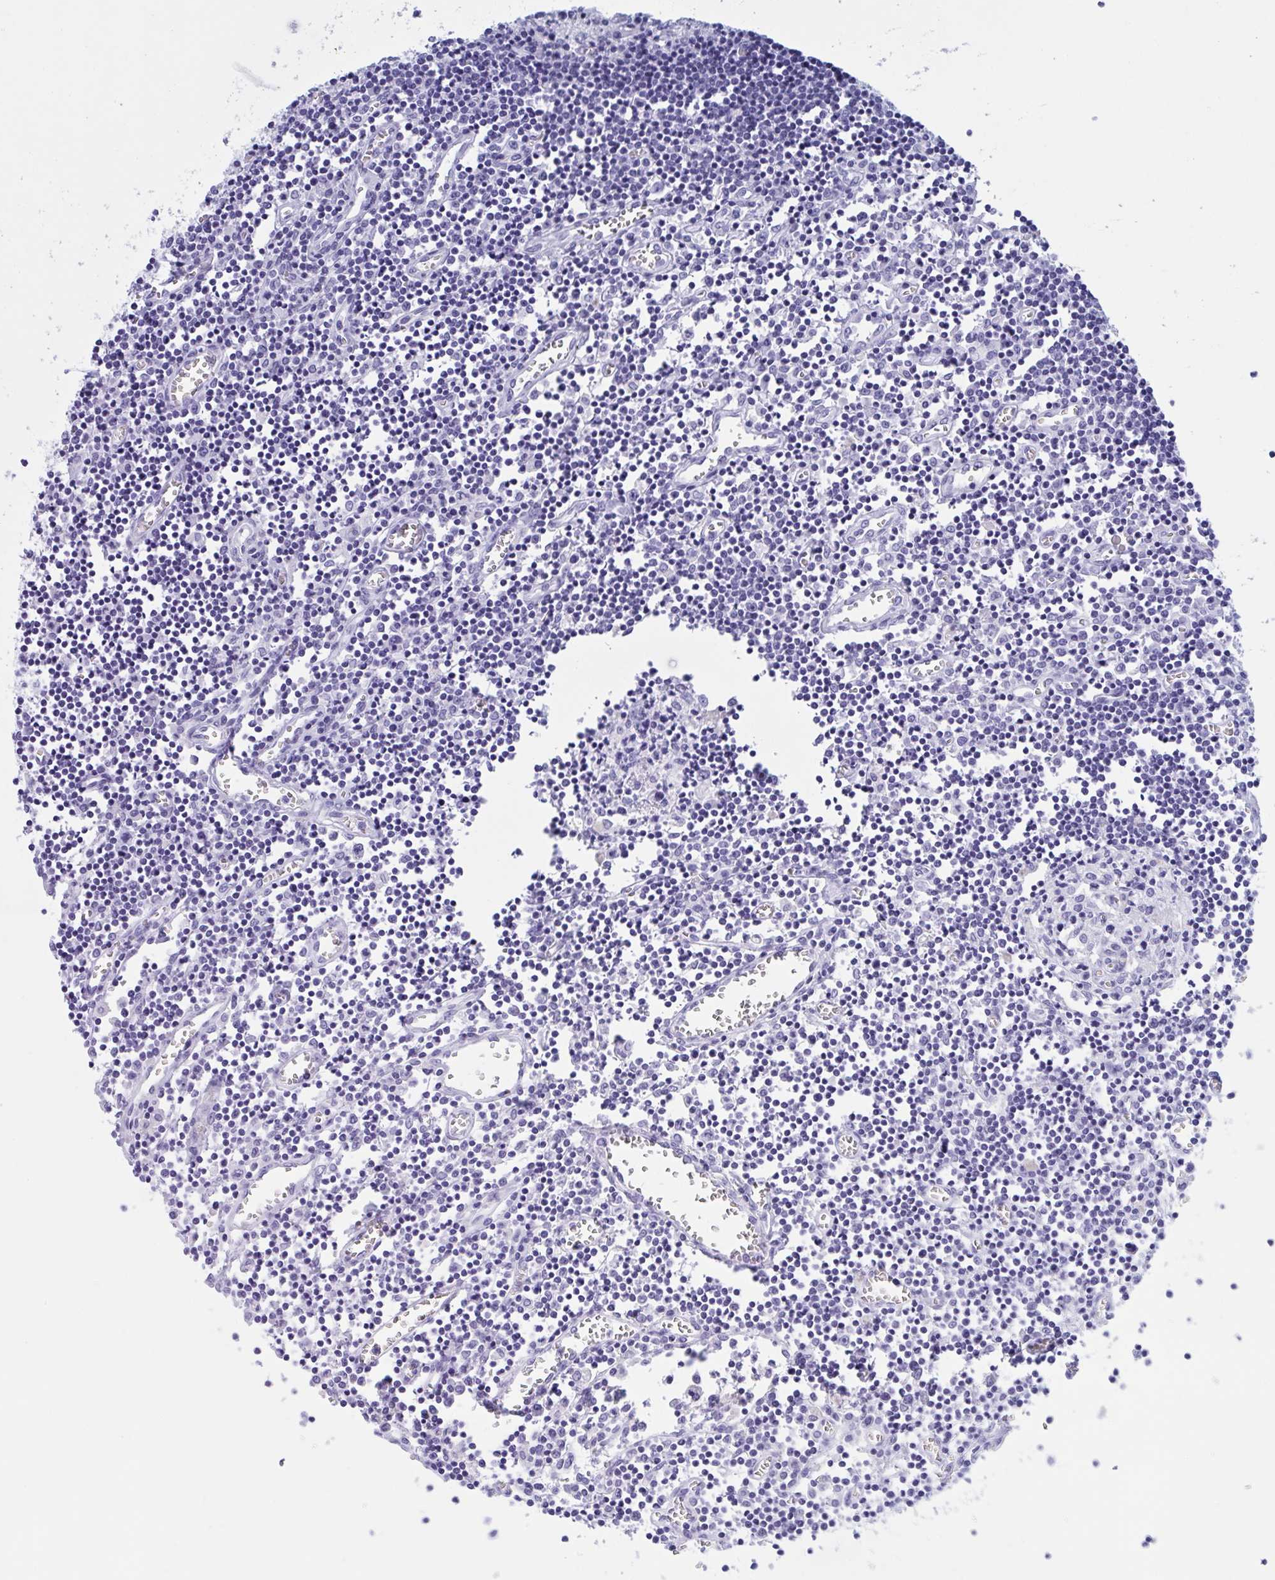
{"staining": {"intensity": "negative", "quantity": "none", "location": "none"}, "tissue": "lymph node", "cell_type": "Germinal center cells", "image_type": "normal", "snomed": [{"axis": "morphology", "description": "Normal tissue, NOS"}, {"axis": "topography", "description": "Lymph node"}], "caption": "An immunohistochemistry (IHC) histopathology image of benign lymph node is shown. There is no staining in germinal center cells of lymph node. The staining was performed using DAB (3,3'-diaminobenzidine) to visualize the protein expression in brown, while the nuclei were stained in blue with hematoxylin (Magnification: 20x).", "gene": "ZNF850", "patient": {"sex": "male", "age": 66}}